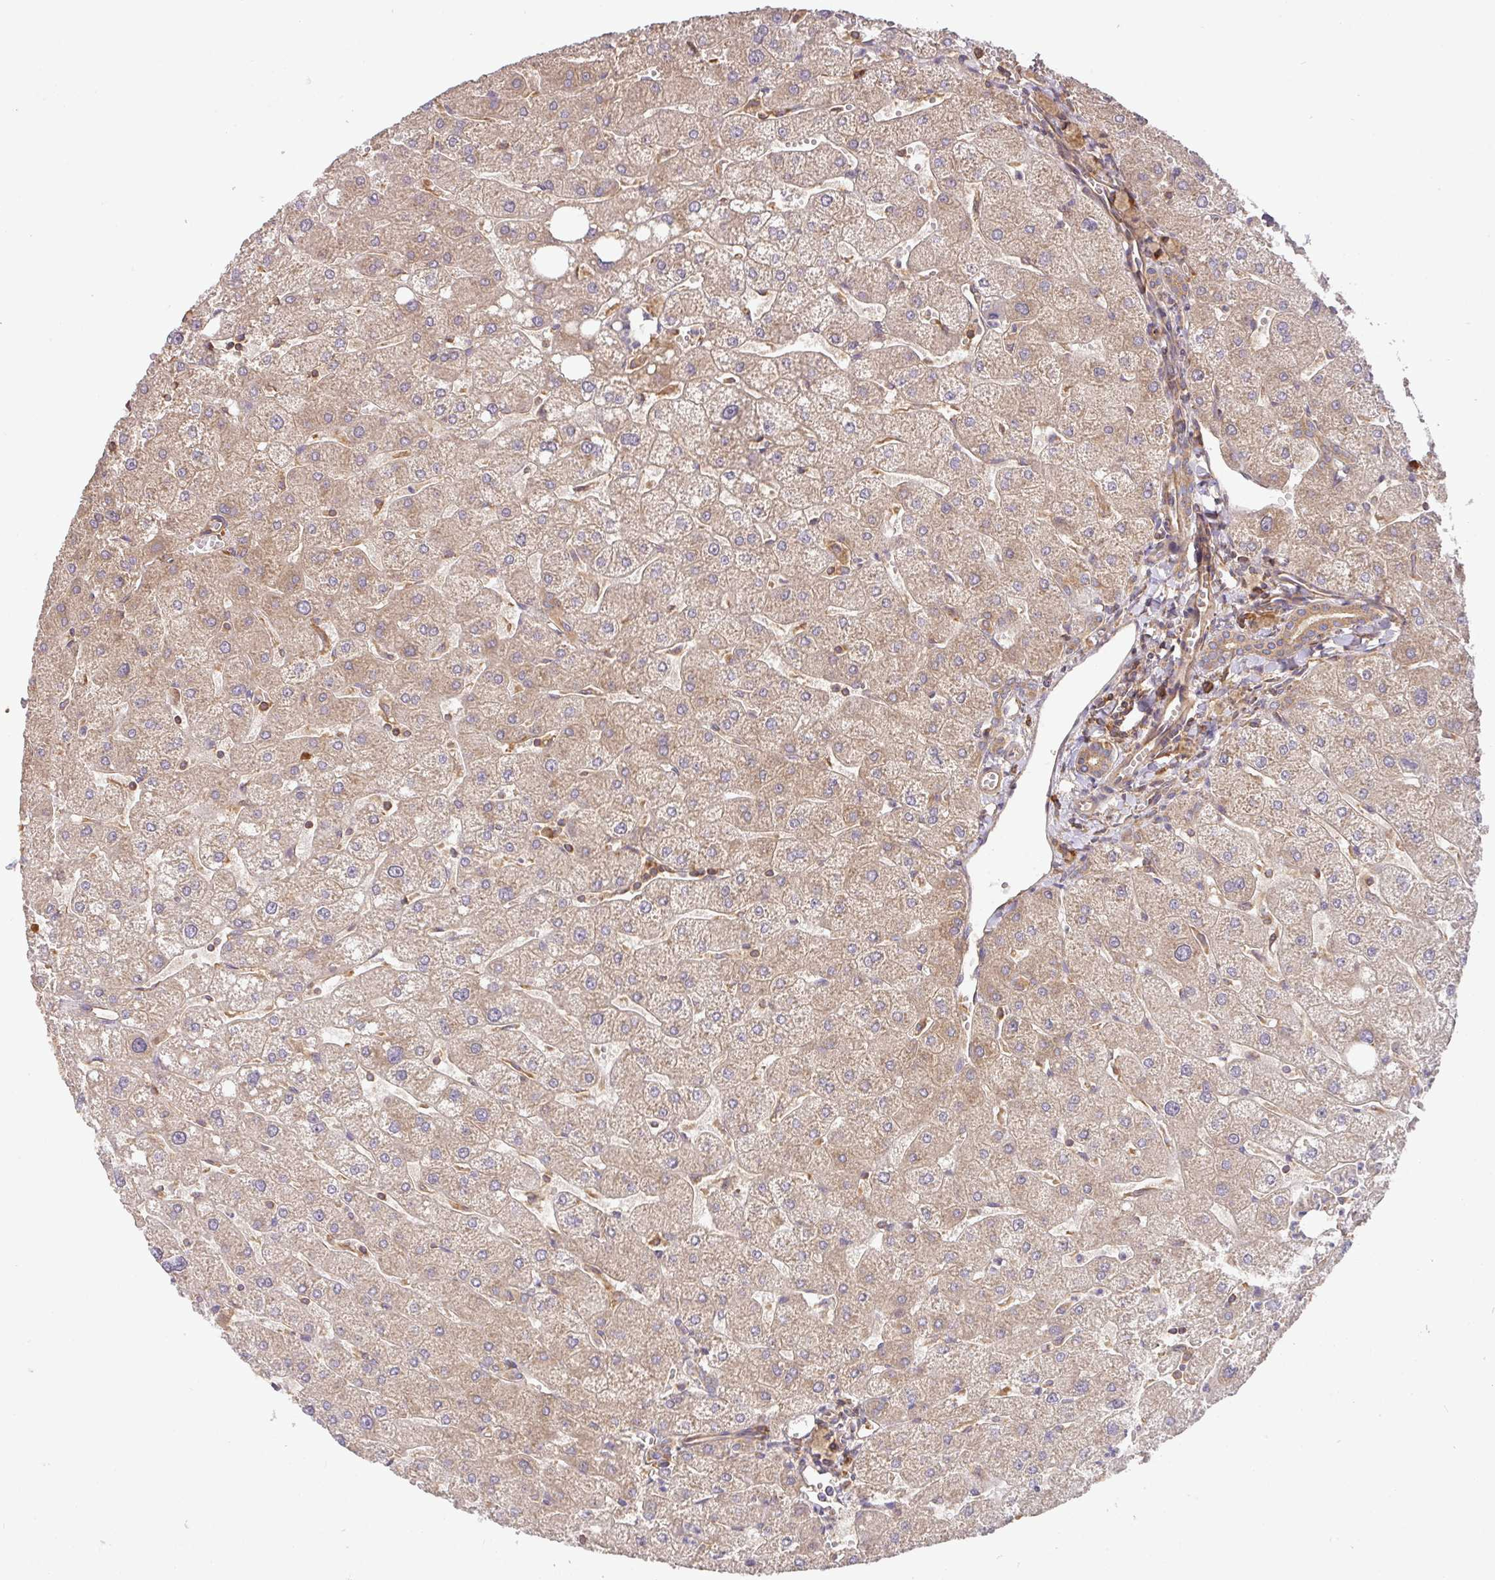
{"staining": {"intensity": "moderate", "quantity": ">75%", "location": "cytoplasmic/membranous"}, "tissue": "liver", "cell_type": "Cholangiocytes", "image_type": "normal", "snomed": [{"axis": "morphology", "description": "Normal tissue, NOS"}, {"axis": "topography", "description": "Liver"}], "caption": "This is a photomicrograph of immunohistochemistry (IHC) staining of normal liver, which shows moderate staining in the cytoplasmic/membranous of cholangiocytes.", "gene": "GSPT1", "patient": {"sex": "male", "age": 67}}